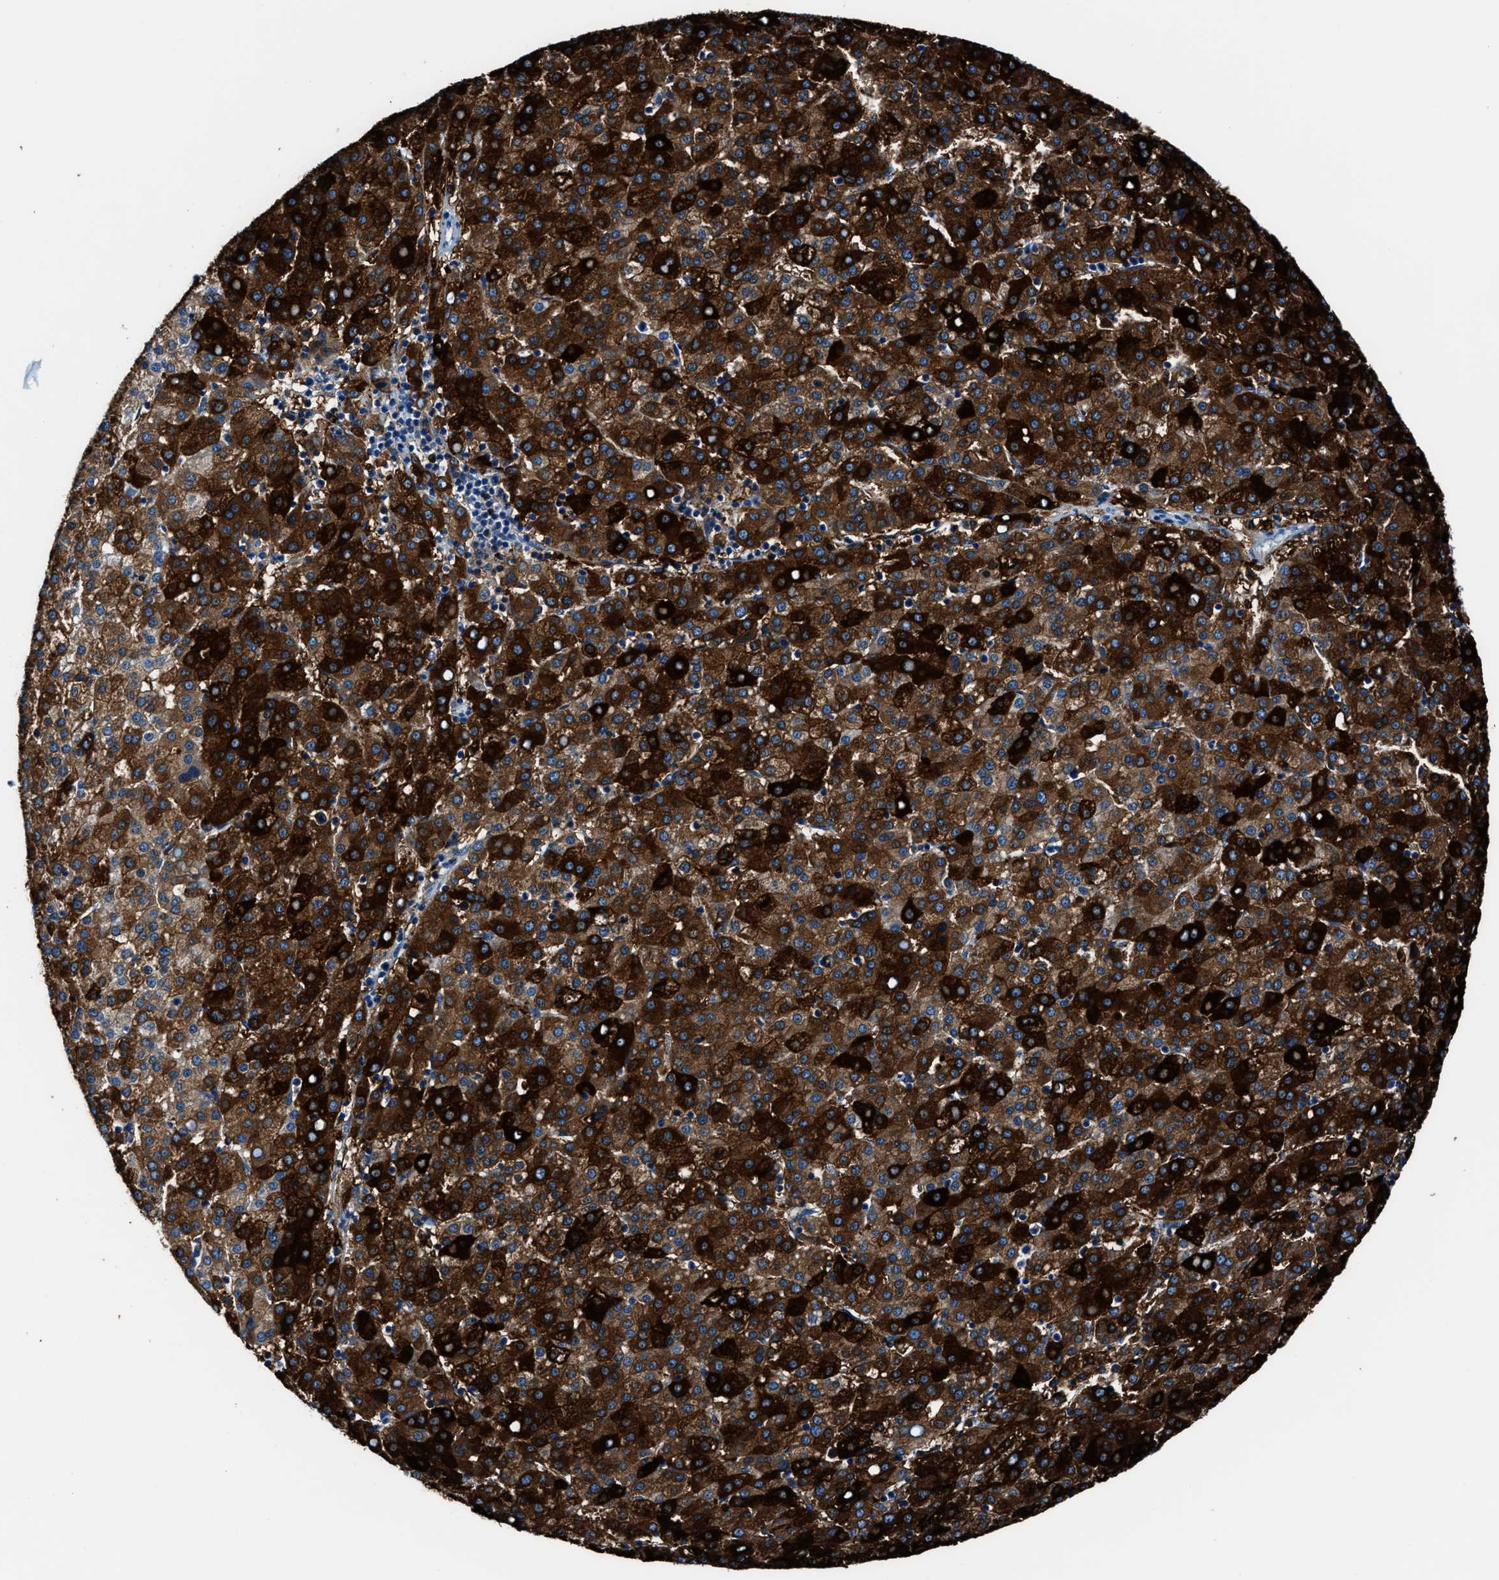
{"staining": {"intensity": "strong", "quantity": ">75%", "location": "cytoplasmic/membranous"}, "tissue": "liver cancer", "cell_type": "Tumor cells", "image_type": "cancer", "snomed": [{"axis": "morphology", "description": "Carcinoma, Hepatocellular, NOS"}, {"axis": "topography", "description": "Liver"}], "caption": "There is high levels of strong cytoplasmic/membranous staining in tumor cells of liver cancer, as demonstrated by immunohistochemical staining (brown color).", "gene": "FTL", "patient": {"sex": "female", "age": 58}}